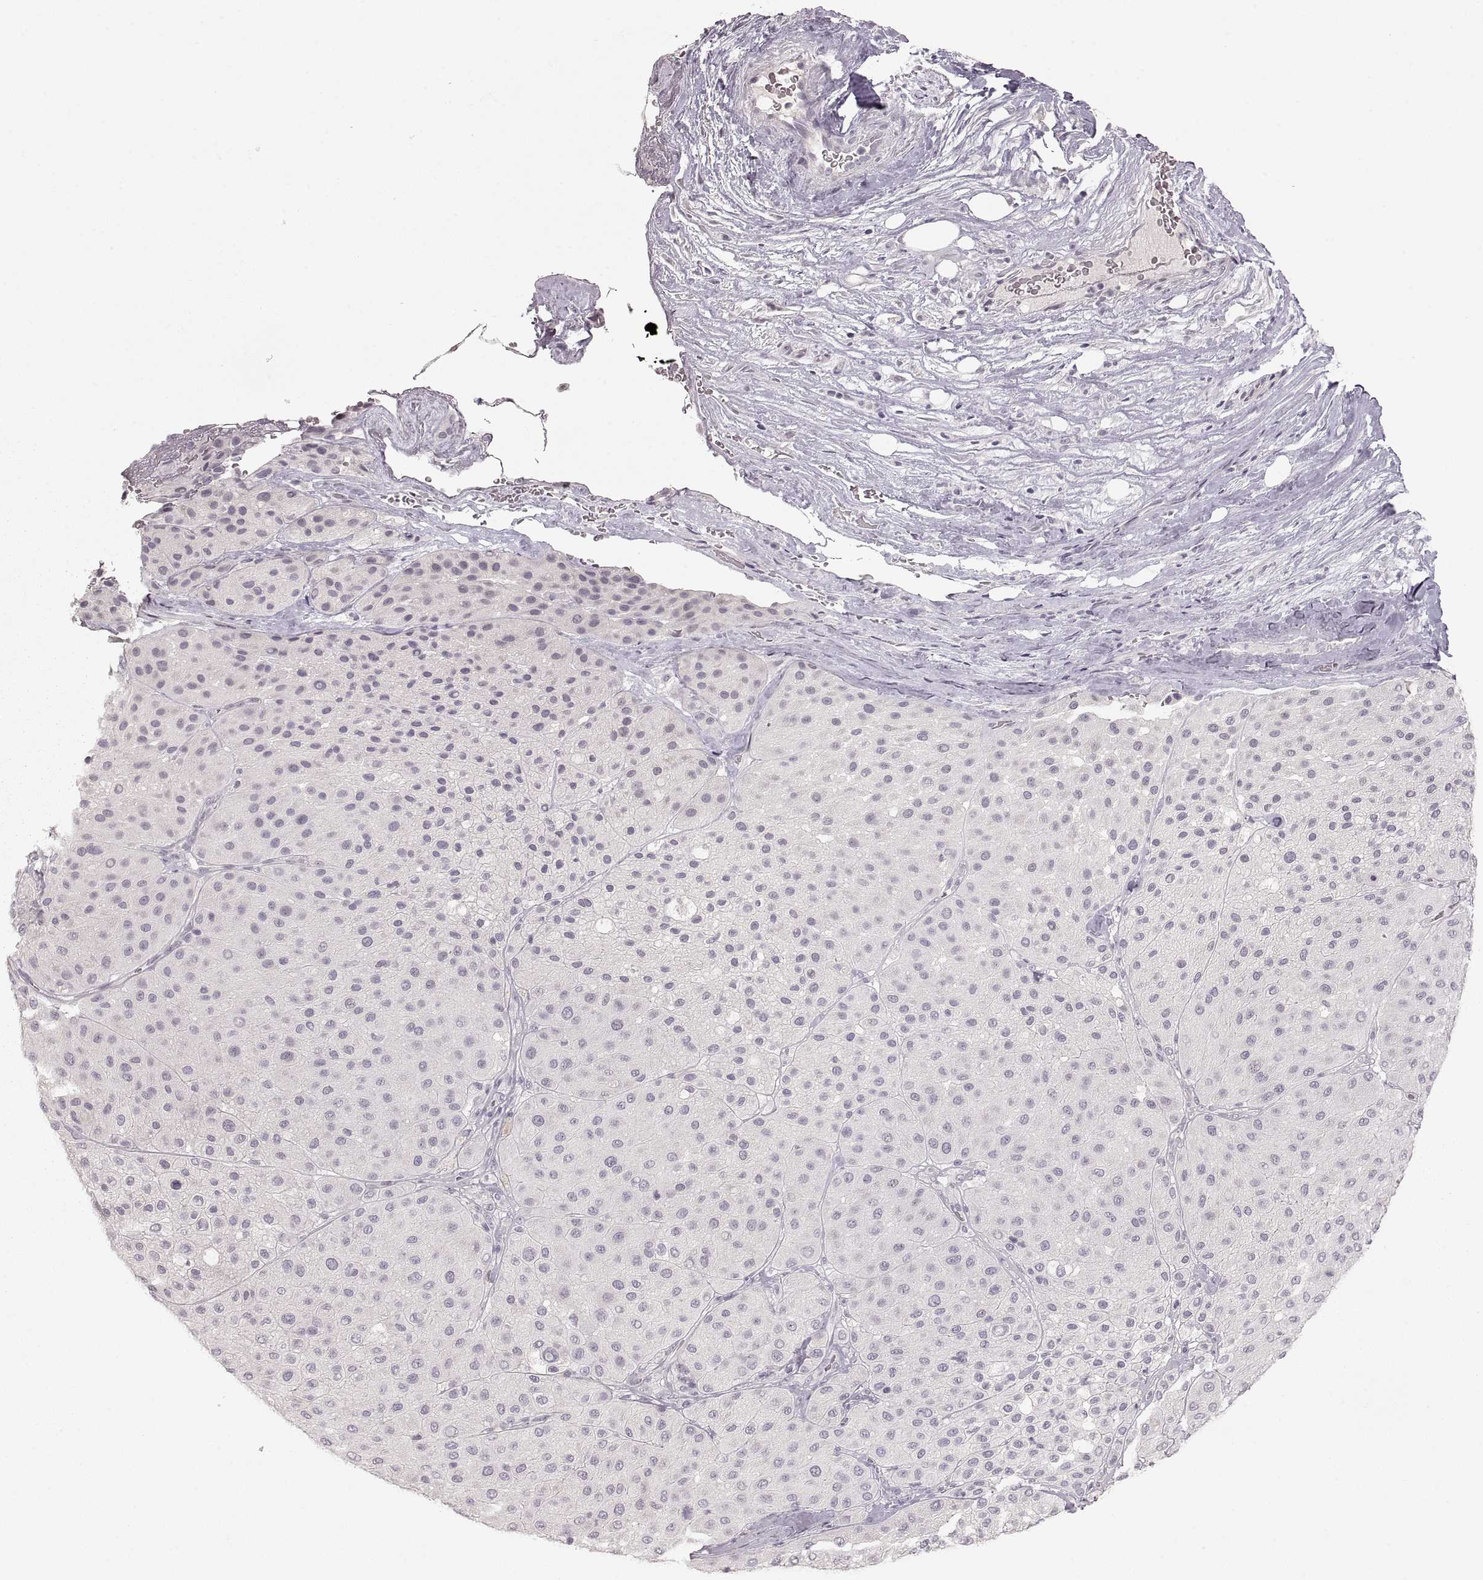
{"staining": {"intensity": "negative", "quantity": "none", "location": "none"}, "tissue": "melanoma", "cell_type": "Tumor cells", "image_type": "cancer", "snomed": [{"axis": "morphology", "description": "Malignant melanoma, Metastatic site"}, {"axis": "topography", "description": "Smooth muscle"}], "caption": "Histopathology image shows no protein positivity in tumor cells of melanoma tissue.", "gene": "PCSK2", "patient": {"sex": "male", "age": 41}}